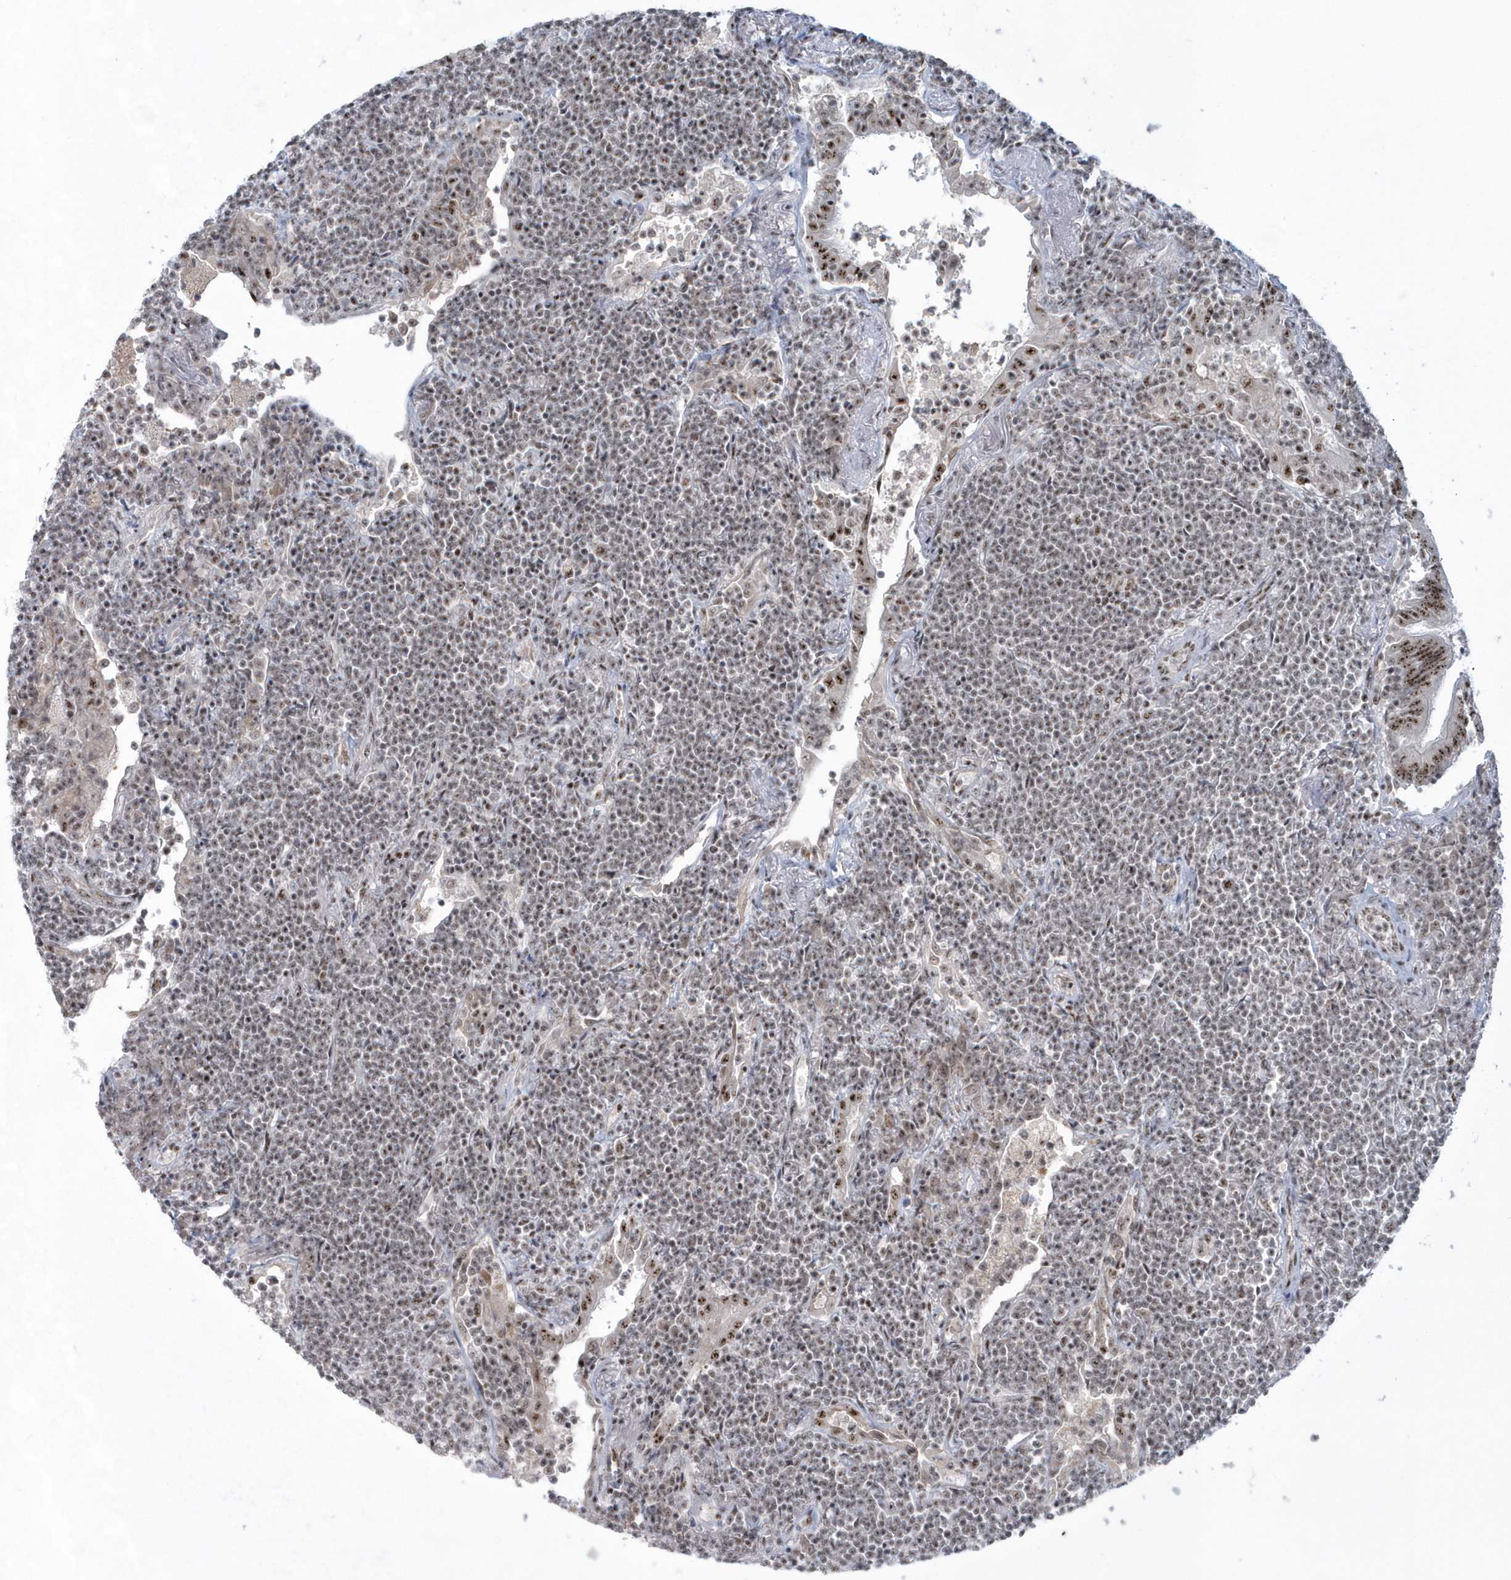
{"staining": {"intensity": "weak", "quantity": "25%-75%", "location": "nuclear"}, "tissue": "lymphoma", "cell_type": "Tumor cells", "image_type": "cancer", "snomed": [{"axis": "morphology", "description": "Malignant lymphoma, non-Hodgkin's type, Low grade"}, {"axis": "topography", "description": "Lung"}], "caption": "About 25%-75% of tumor cells in low-grade malignant lymphoma, non-Hodgkin's type exhibit weak nuclear protein staining as visualized by brown immunohistochemical staining.", "gene": "KDM6B", "patient": {"sex": "female", "age": 71}}